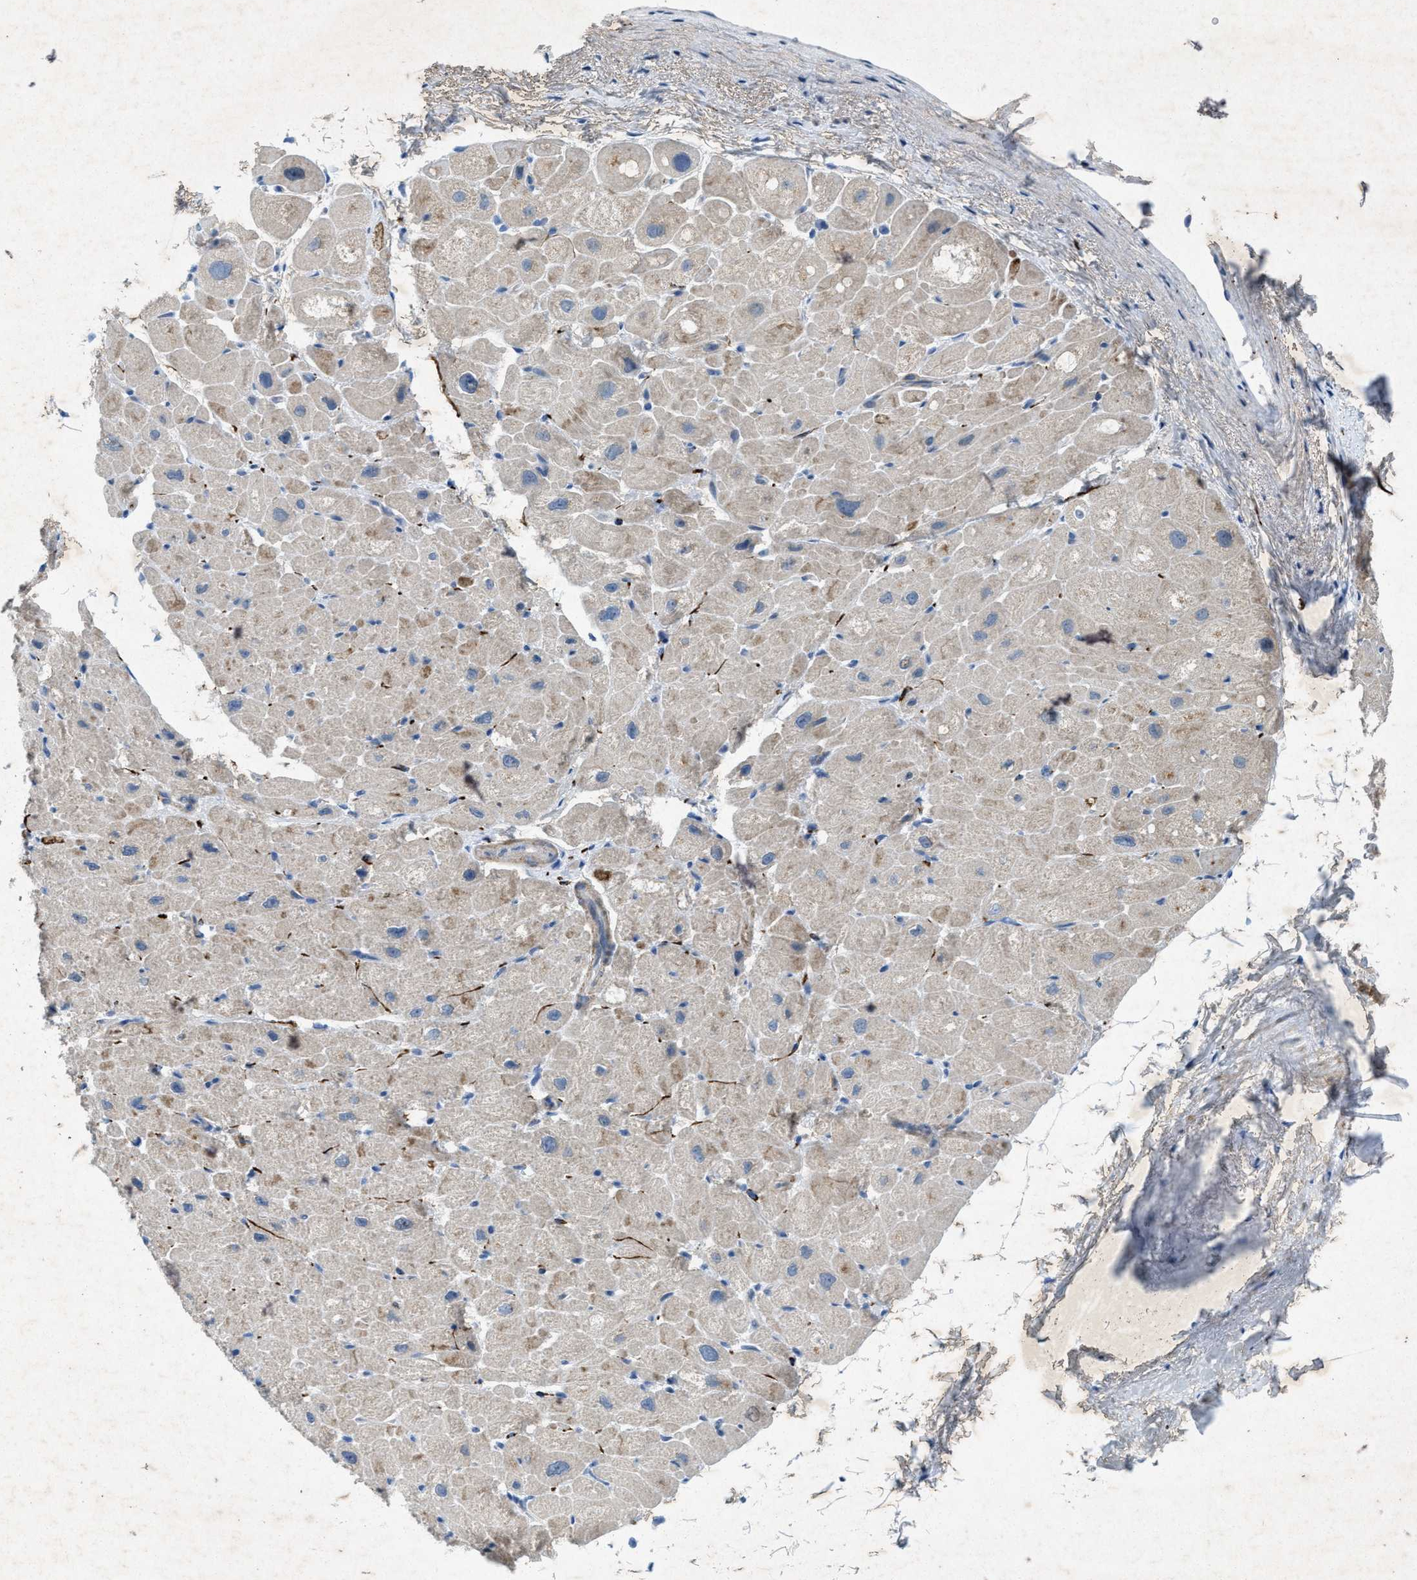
{"staining": {"intensity": "weak", "quantity": ">75%", "location": "cytoplasmic/membranous"}, "tissue": "heart muscle", "cell_type": "Cardiomyocytes", "image_type": "normal", "snomed": [{"axis": "morphology", "description": "Normal tissue, NOS"}, {"axis": "topography", "description": "Heart"}], "caption": "Immunohistochemistry (IHC) (DAB (3,3'-diaminobenzidine)) staining of unremarkable human heart muscle demonstrates weak cytoplasmic/membranous protein expression in about >75% of cardiomyocytes.", "gene": "URGCP", "patient": {"sex": "male", "age": 49}}